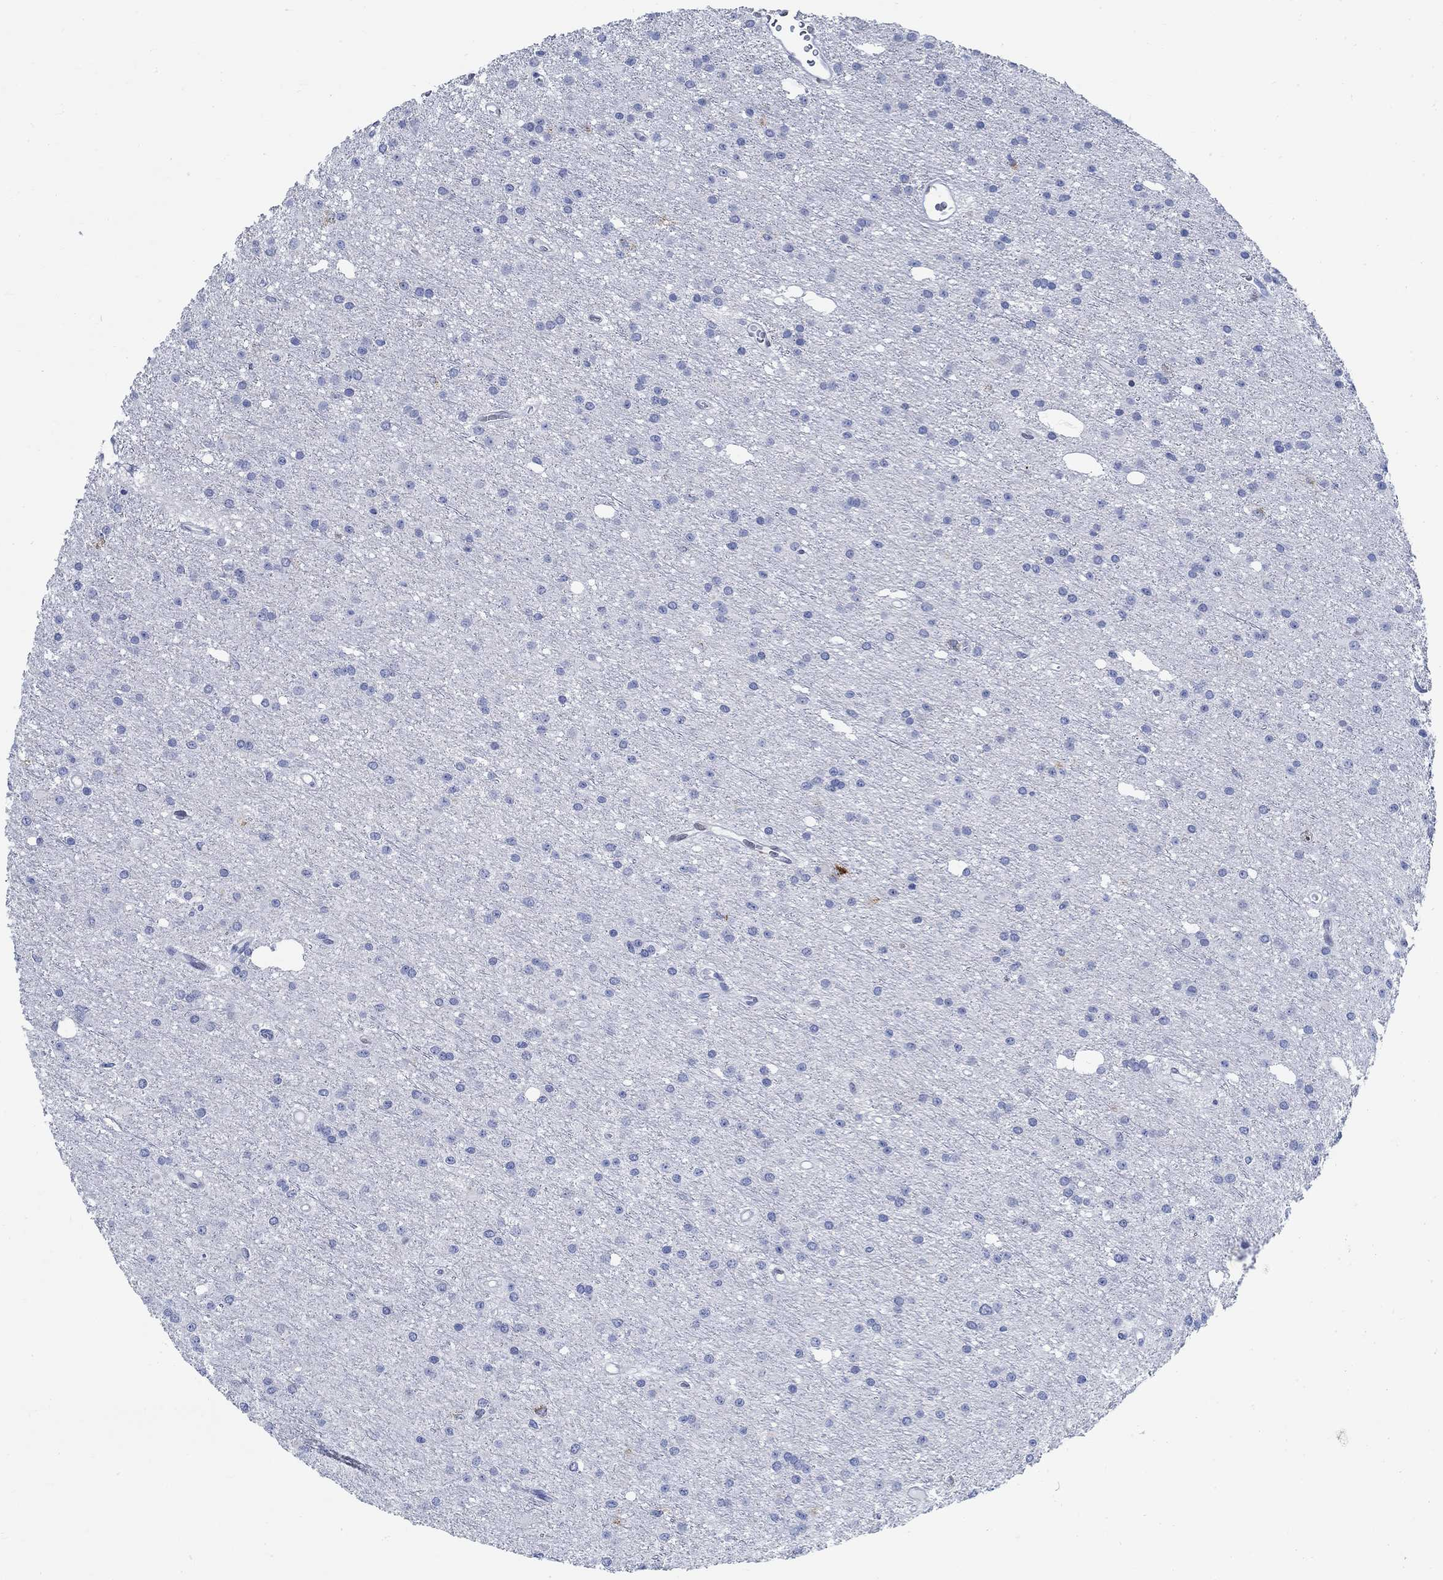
{"staining": {"intensity": "negative", "quantity": "none", "location": "none"}, "tissue": "glioma", "cell_type": "Tumor cells", "image_type": "cancer", "snomed": [{"axis": "morphology", "description": "Glioma, malignant, Low grade"}, {"axis": "topography", "description": "Brain"}], "caption": "Histopathology image shows no protein expression in tumor cells of glioma tissue.", "gene": "RBM20", "patient": {"sex": "male", "age": 27}}